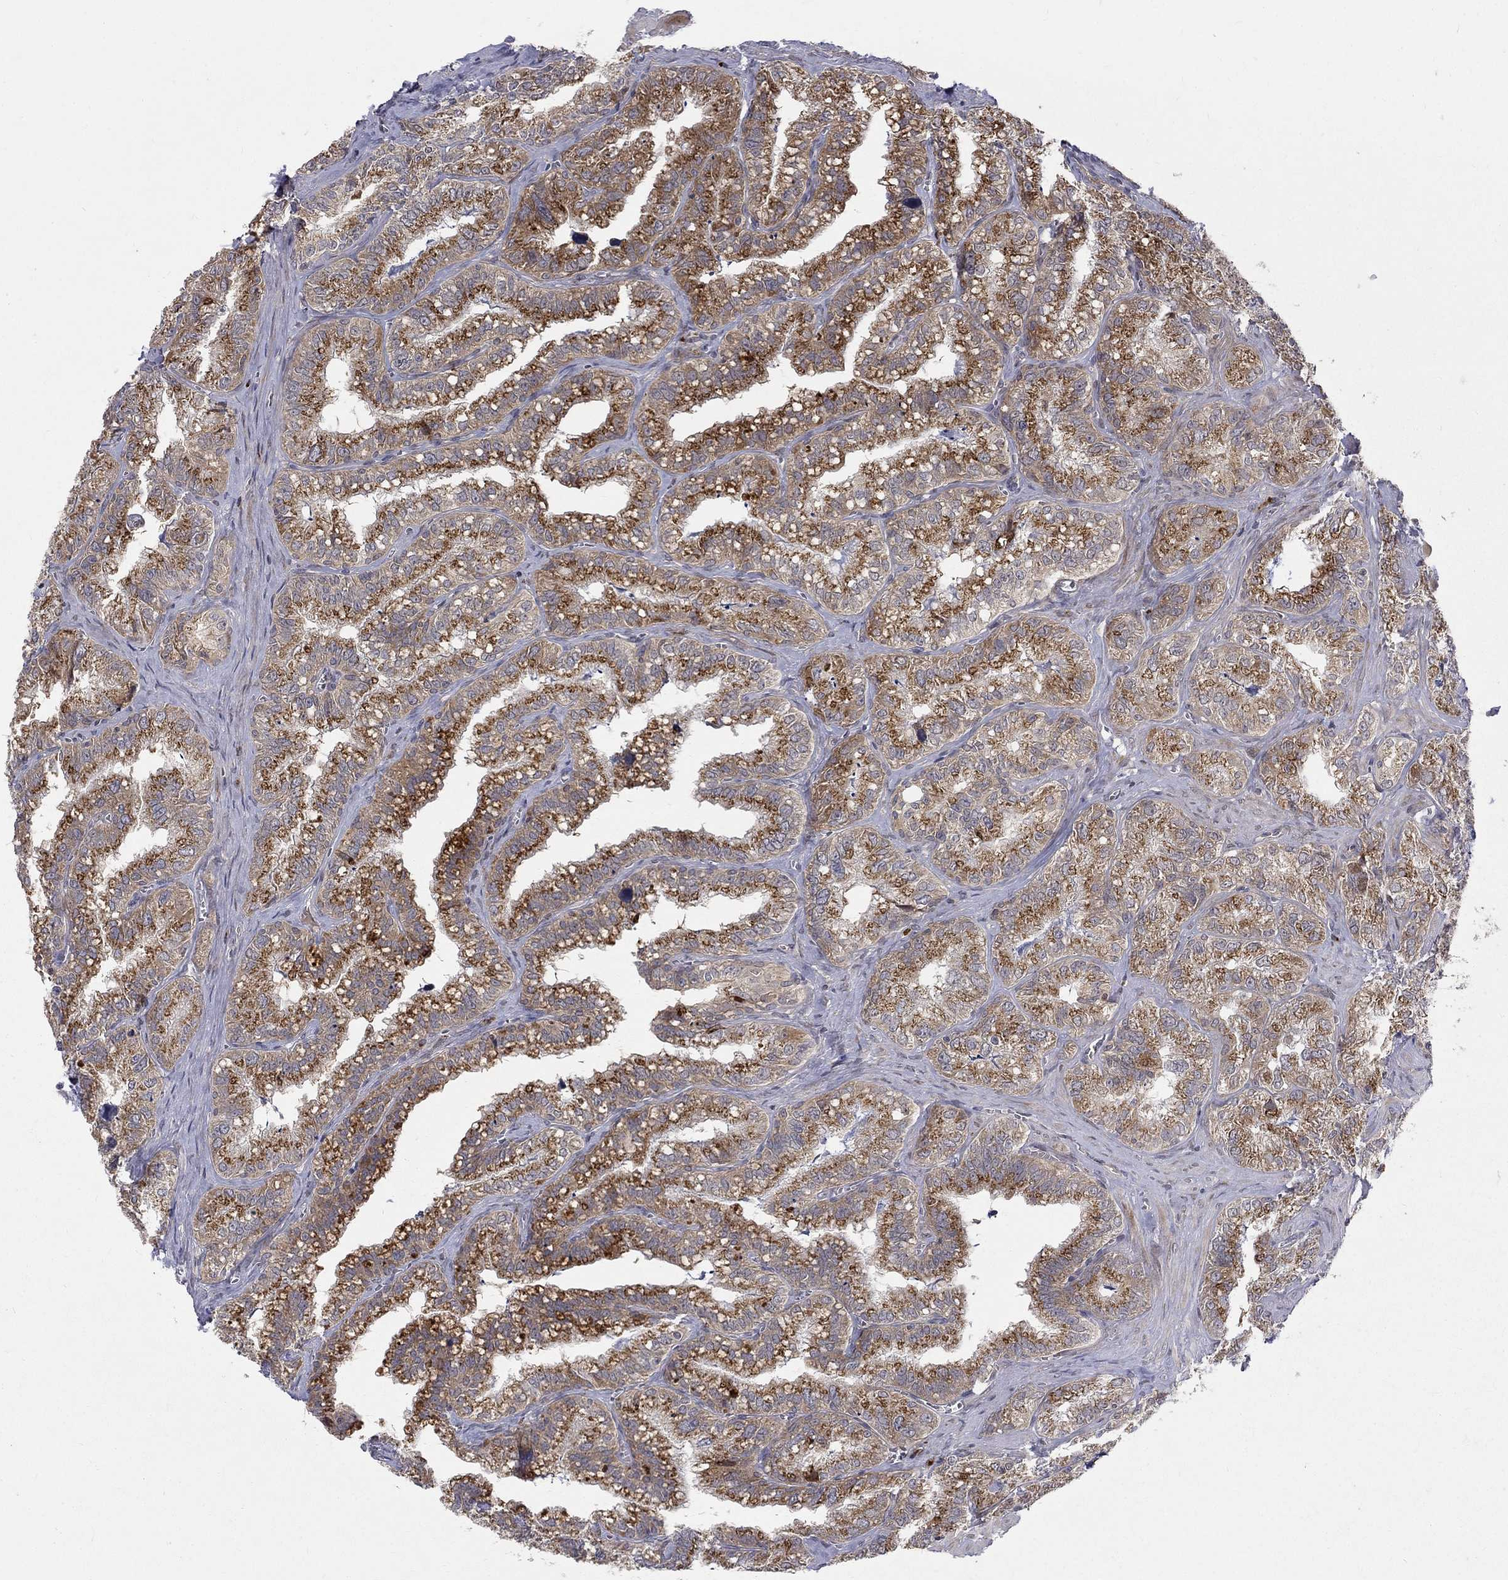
{"staining": {"intensity": "strong", "quantity": ">75%", "location": "cytoplasmic/membranous"}, "tissue": "seminal vesicle", "cell_type": "Glandular cells", "image_type": "normal", "snomed": [{"axis": "morphology", "description": "Normal tissue, NOS"}, {"axis": "topography", "description": "Seminal veicle"}], "caption": "The photomicrograph demonstrates immunohistochemical staining of unremarkable seminal vesicle. There is strong cytoplasmic/membranous staining is seen in approximately >75% of glandular cells.", "gene": "WDR19", "patient": {"sex": "male", "age": 57}}